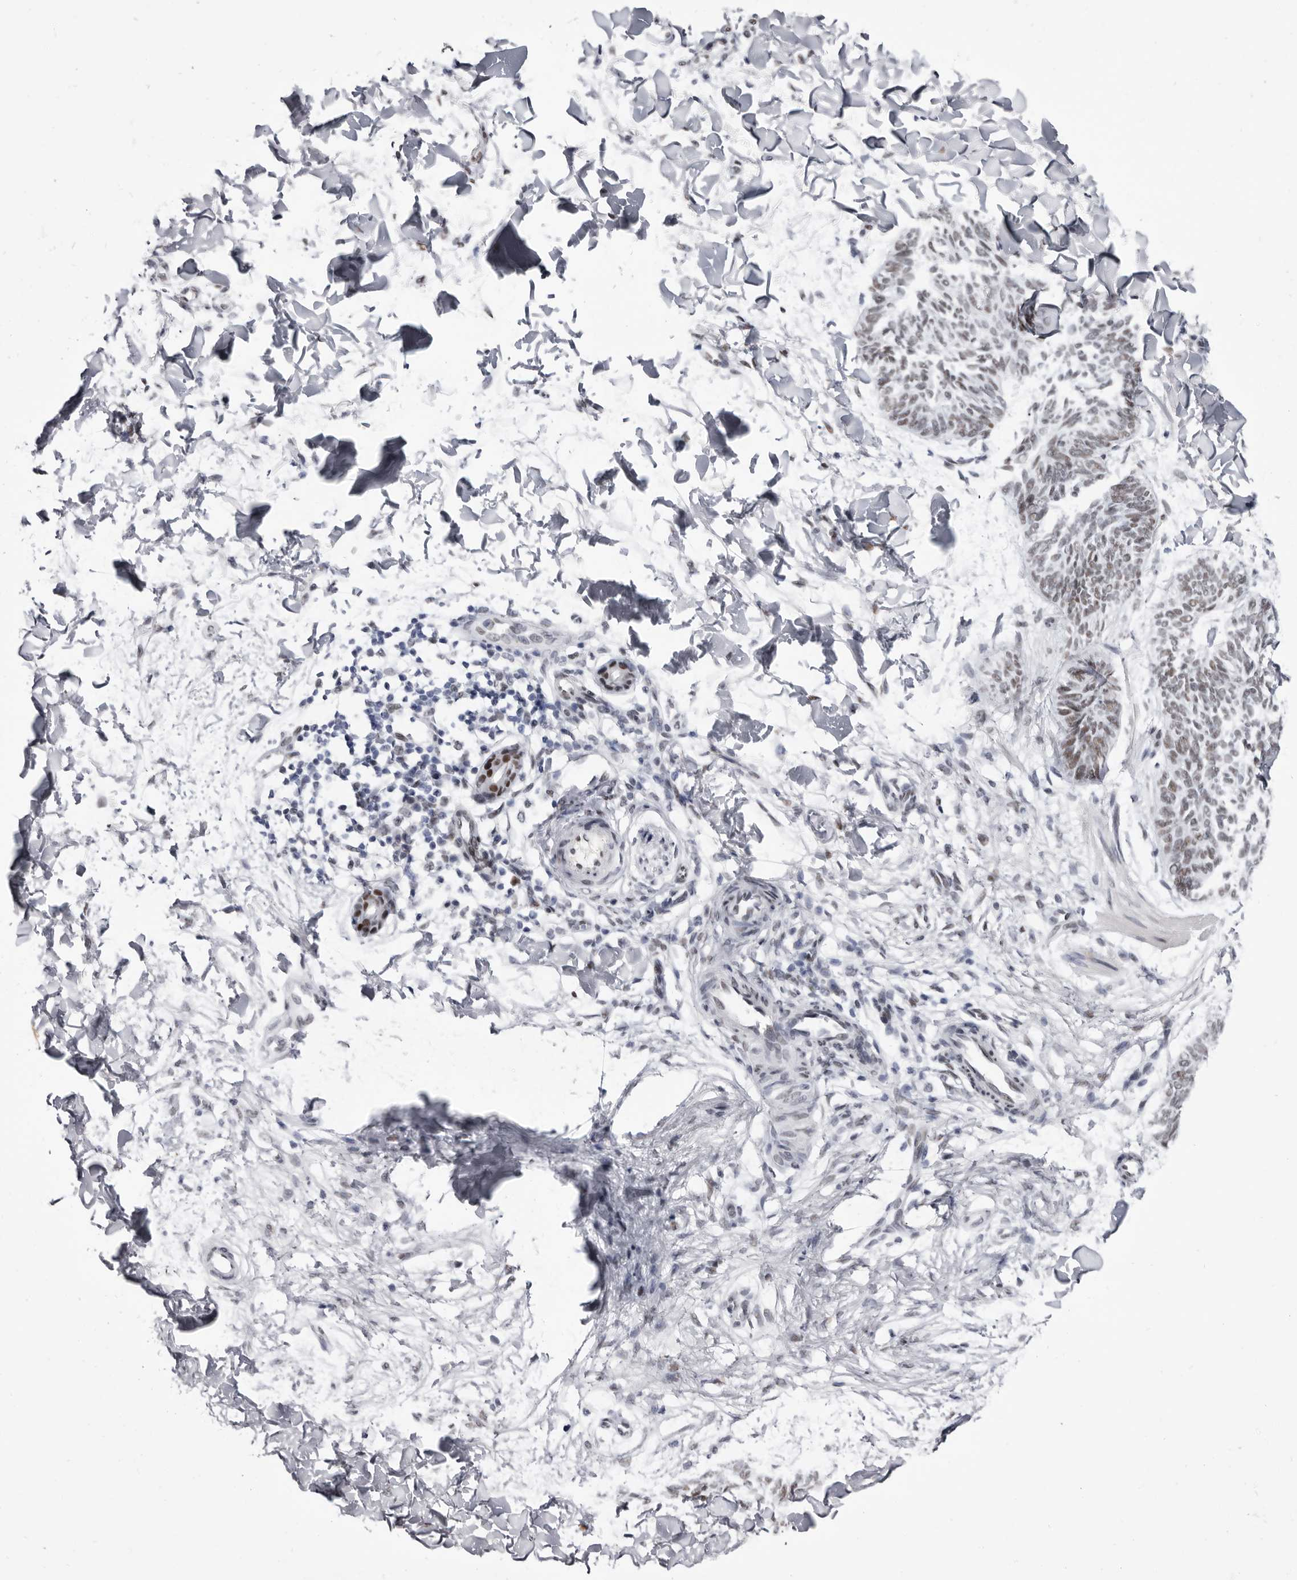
{"staining": {"intensity": "weak", "quantity": "25%-75%", "location": "nuclear"}, "tissue": "skin cancer", "cell_type": "Tumor cells", "image_type": "cancer", "snomed": [{"axis": "morphology", "description": "Normal tissue, NOS"}, {"axis": "morphology", "description": "Basal cell carcinoma"}, {"axis": "topography", "description": "Skin"}], "caption": "Protein expression analysis of human skin basal cell carcinoma reveals weak nuclear positivity in about 25%-75% of tumor cells.", "gene": "ZNF326", "patient": {"sex": "male", "age": 50}}